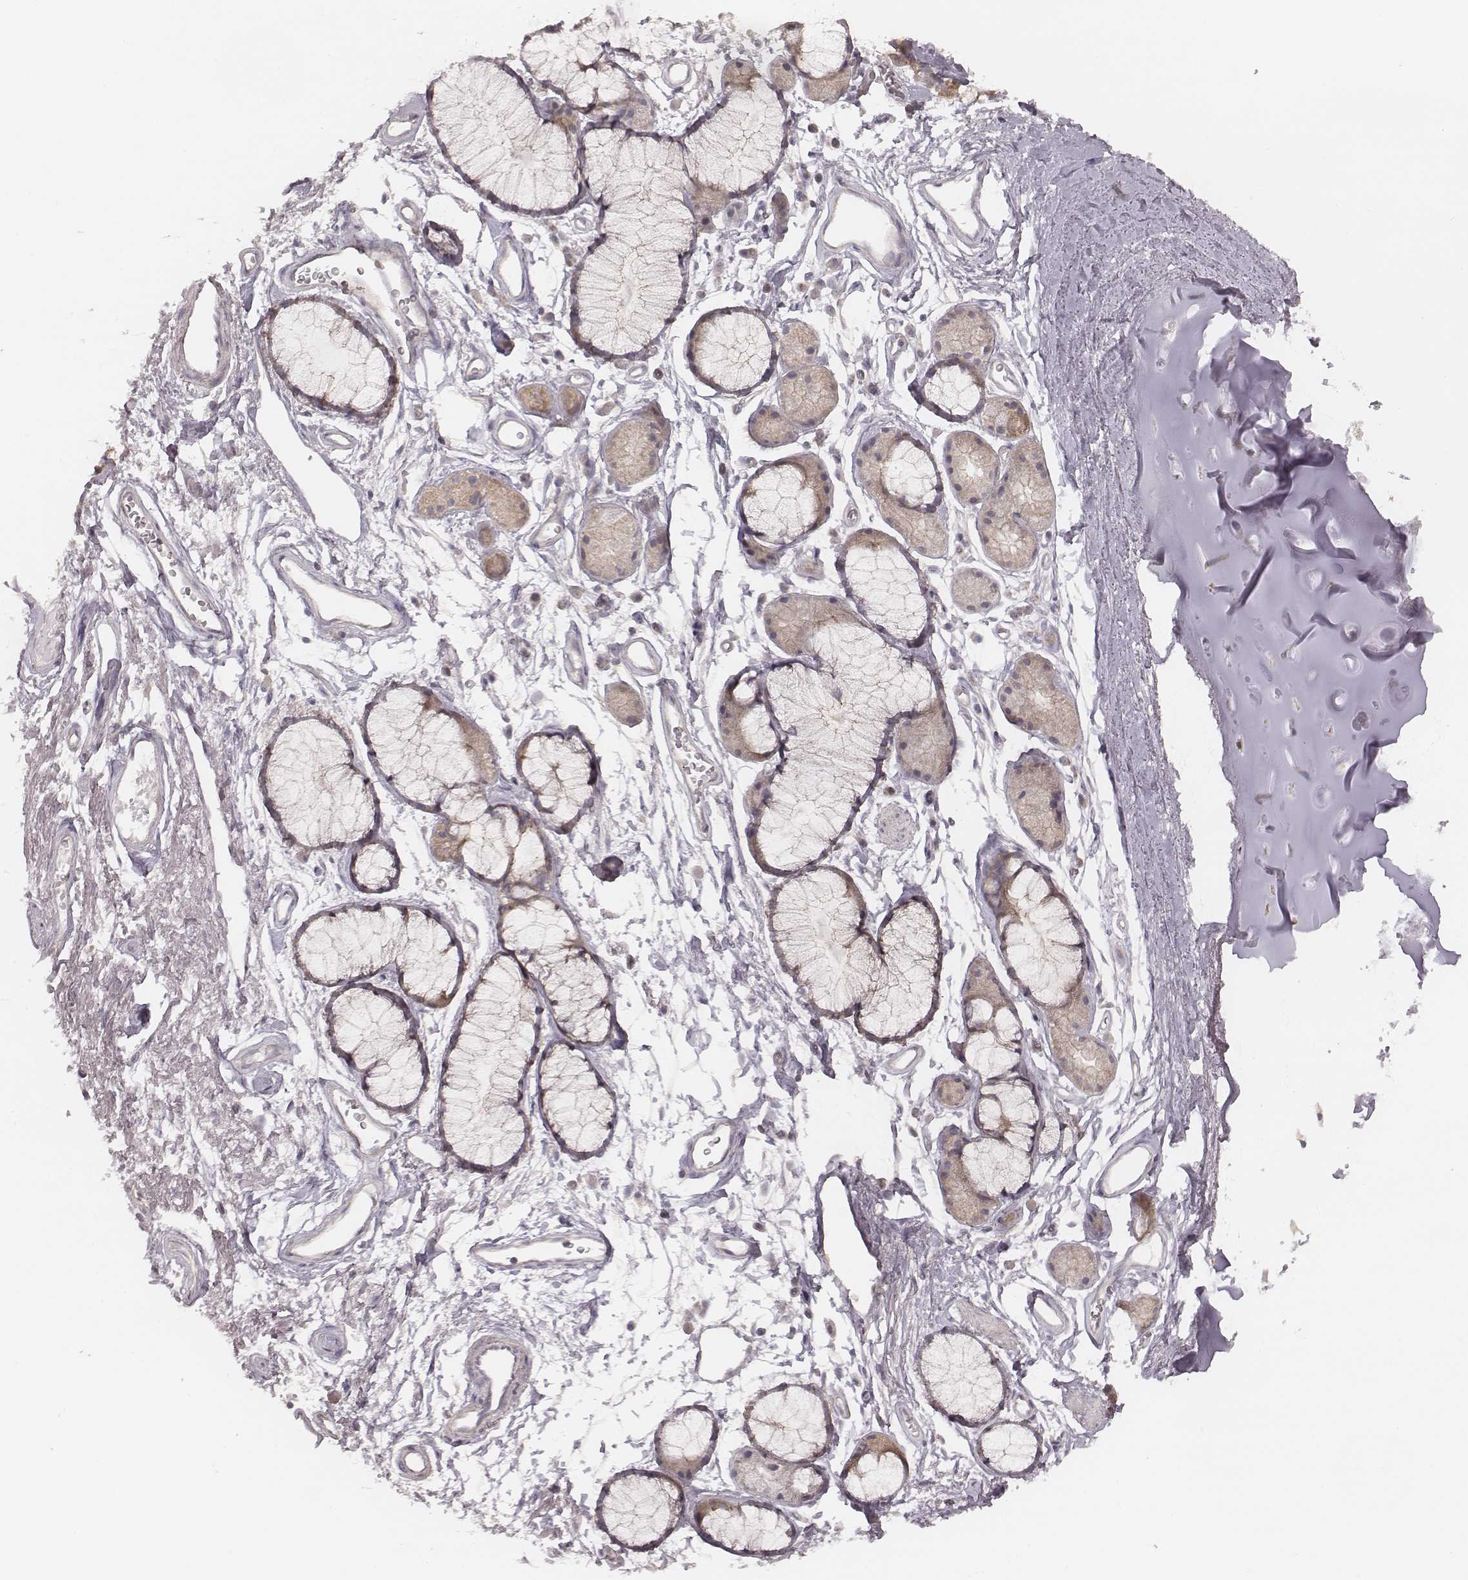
{"staining": {"intensity": "negative", "quantity": "none", "location": "none"}, "tissue": "soft tissue", "cell_type": "Chondrocytes", "image_type": "normal", "snomed": [{"axis": "morphology", "description": "Normal tissue, NOS"}, {"axis": "topography", "description": "Cartilage tissue"}, {"axis": "topography", "description": "Bronchus"}], "caption": "The image reveals no significant expression in chondrocytes of soft tissue.", "gene": "TDRD5", "patient": {"sex": "female", "age": 79}}